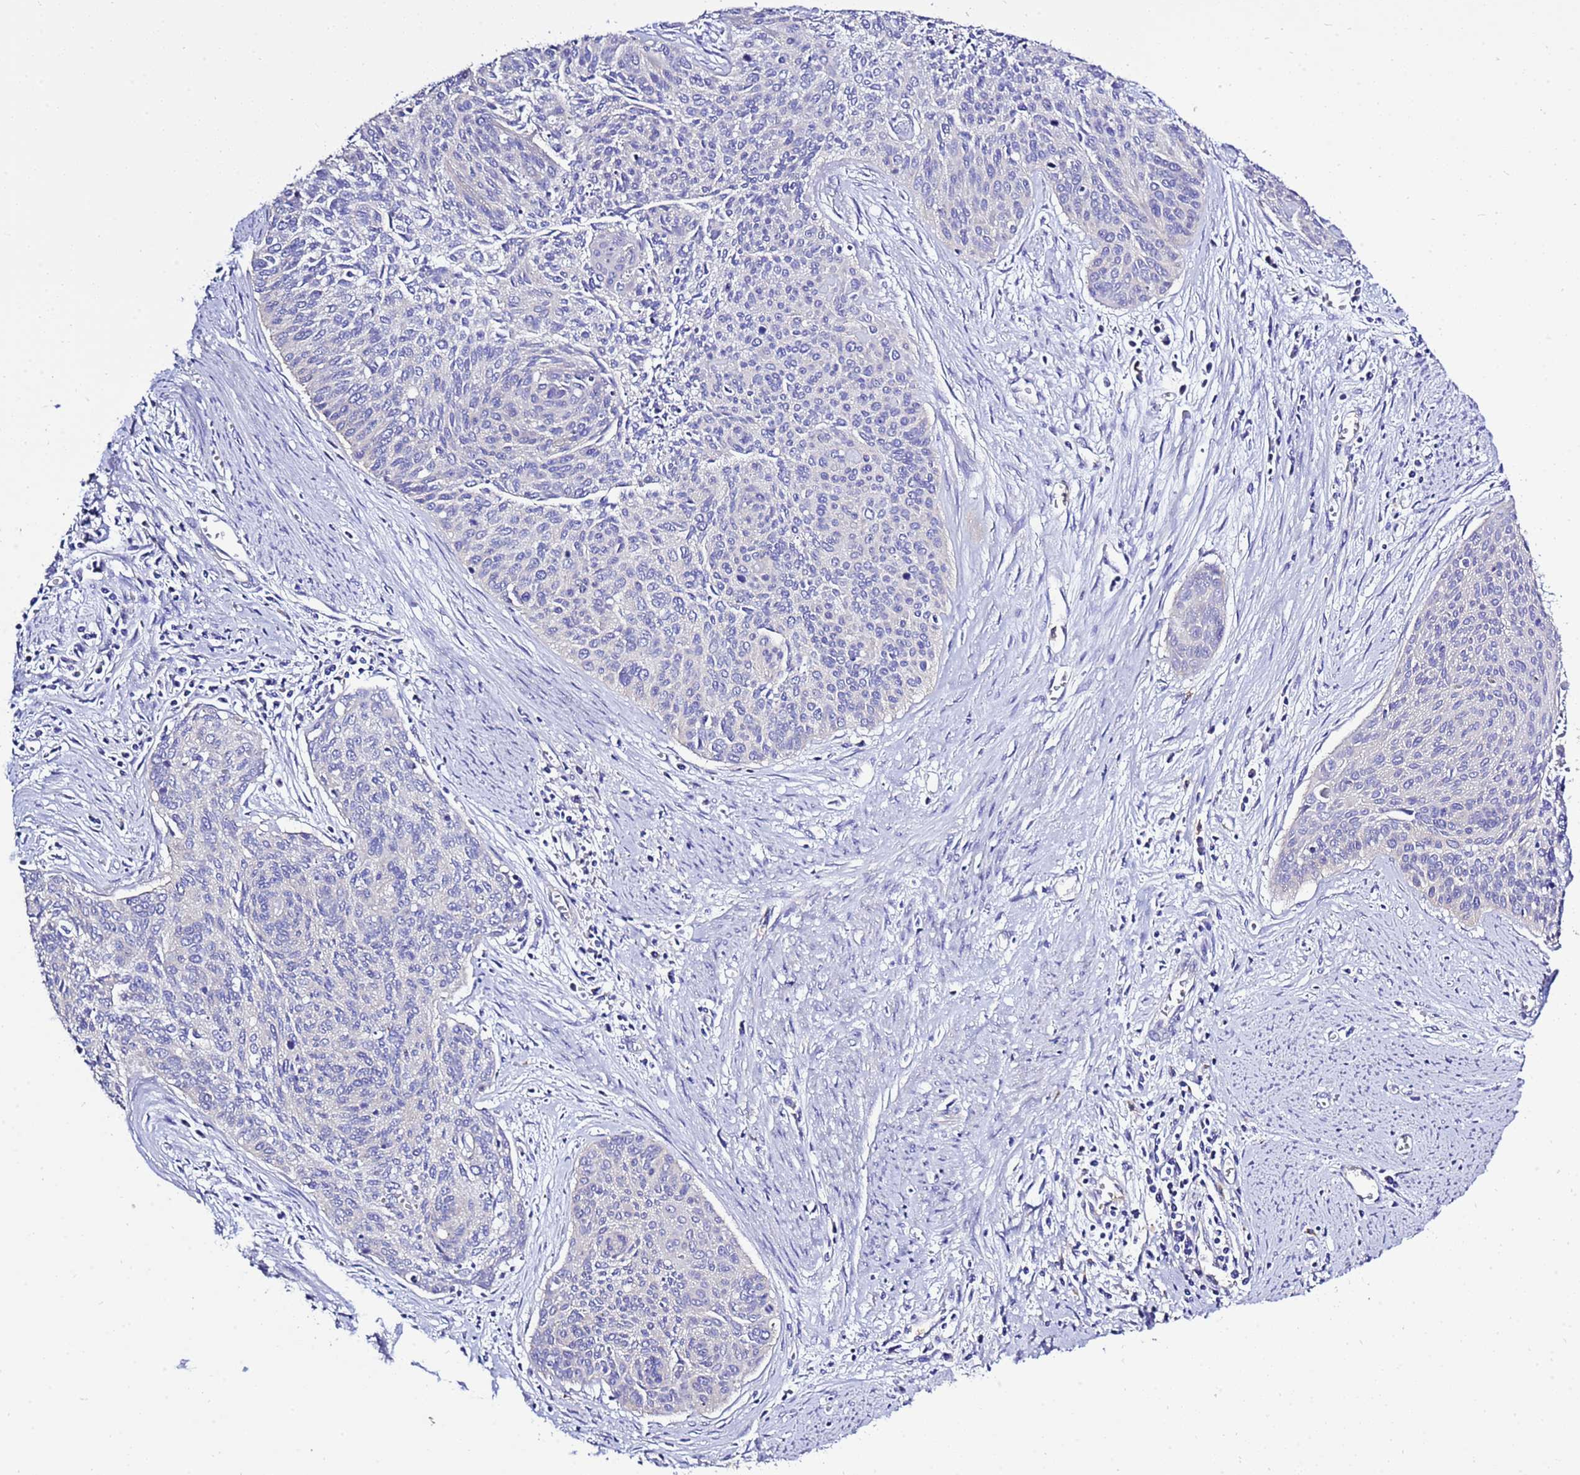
{"staining": {"intensity": "negative", "quantity": "none", "location": "none"}, "tissue": "cervical cancer", "cell_type": "Tumor cells", "image_type": "cancer", "snomed": [{"axis": "morphology", "description": "Squamous cell carcinoma, NOS"}, {"axis": "topography", "description": "Cervix"}], "caption": "Image shows no protein positivity in tumor cells of cervical cancer tissue.", "gene": "KICS2", "patient": {"sex": "female", "age": 55}}